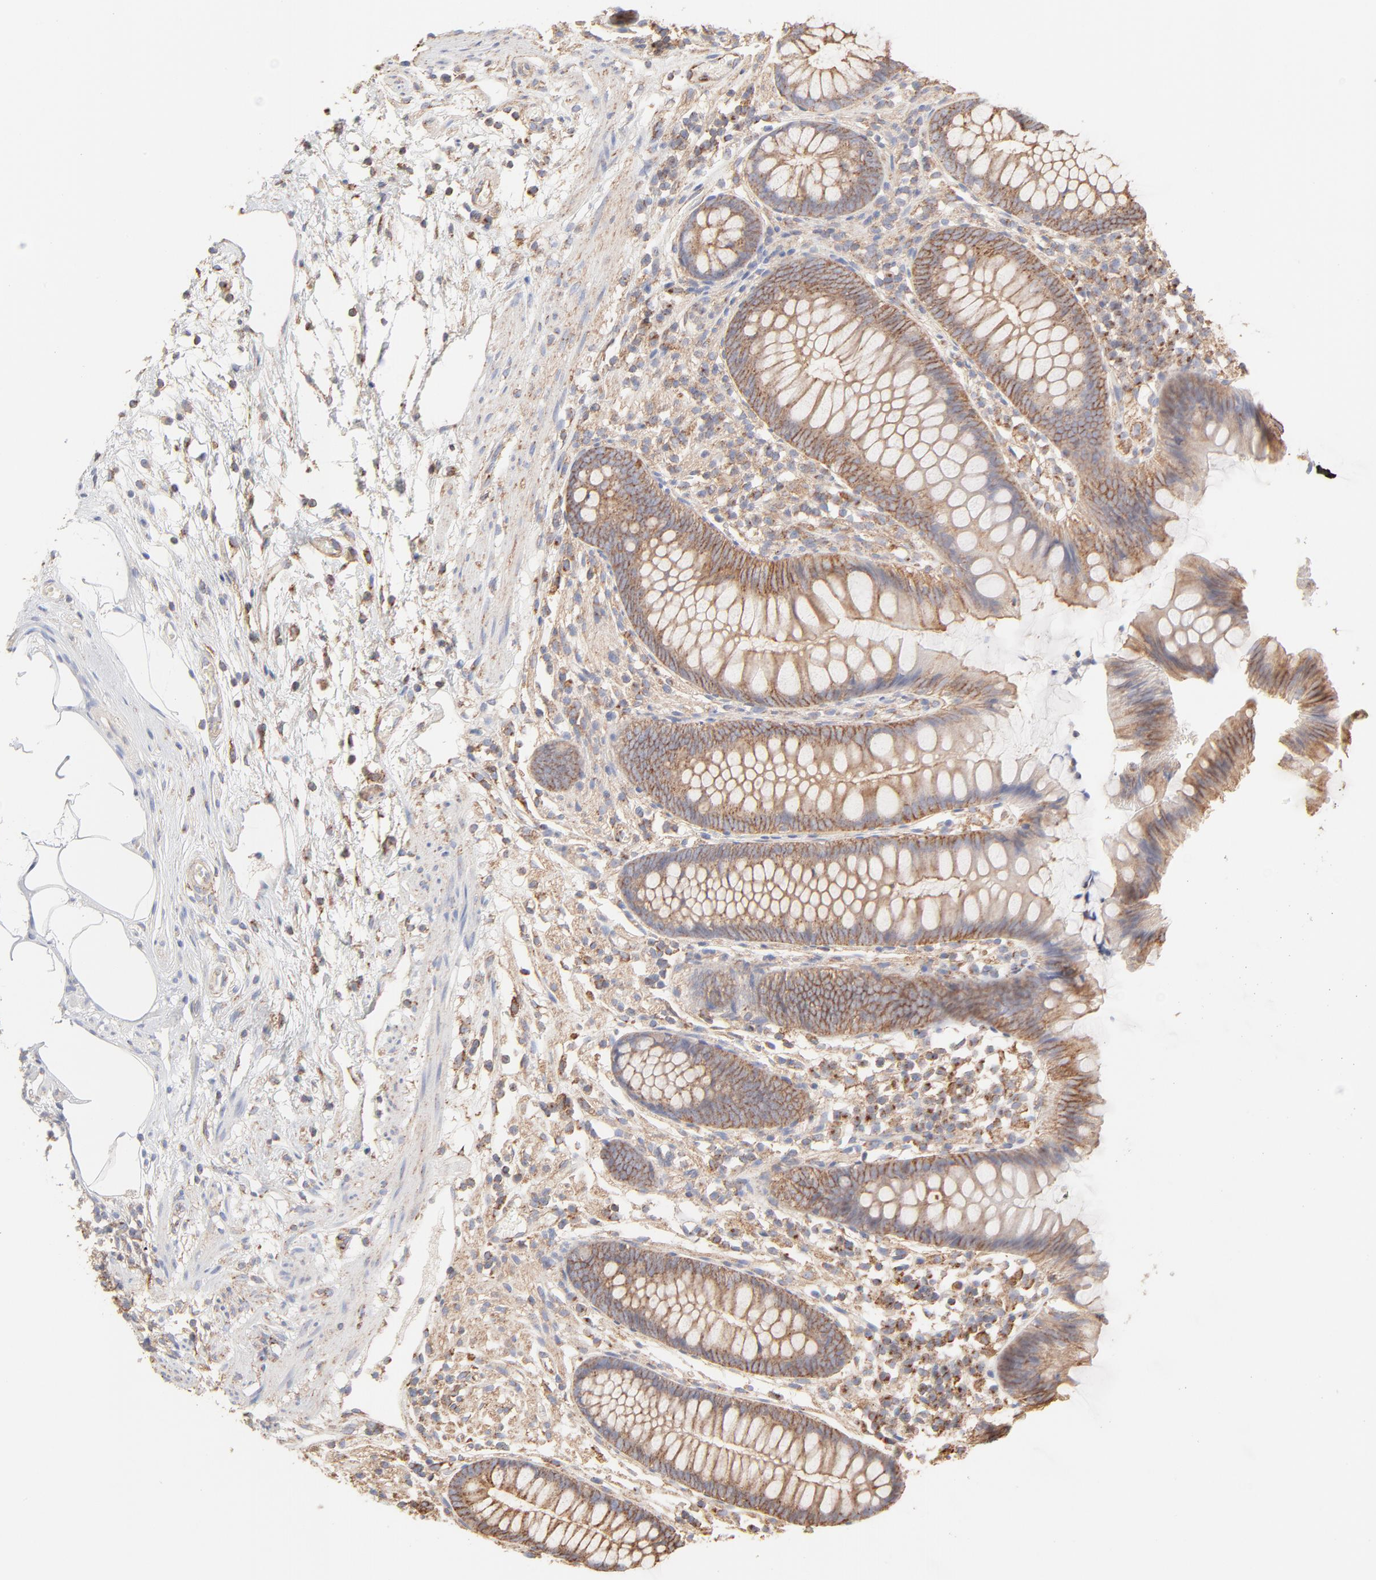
{"staining": {"intensity": "moderate", "quantity": ">75%", "location": "cytoplasmic/membranous"}, "tissue": "appendix", "cell_type": "Glandular cells", "image_type": "normal", "snomed": [{"axis": "morphology", "description": "Normal tissue, NOS"}, {"axis": "topography", "description": "Appendix"}], "caption": "Immunohistochemistry of unremarkable appendix reveals medium levels of moderate cytoplasmic/membranous expression in about >75% of glandular cells. The staining was performed using DAB to visualize the protein expression in brown, while the nuclei were stained in blue with hematoxylin (Magnification: 20x).", "gene": "CLTB", "patient": {"sex": "male", "age": 38}}